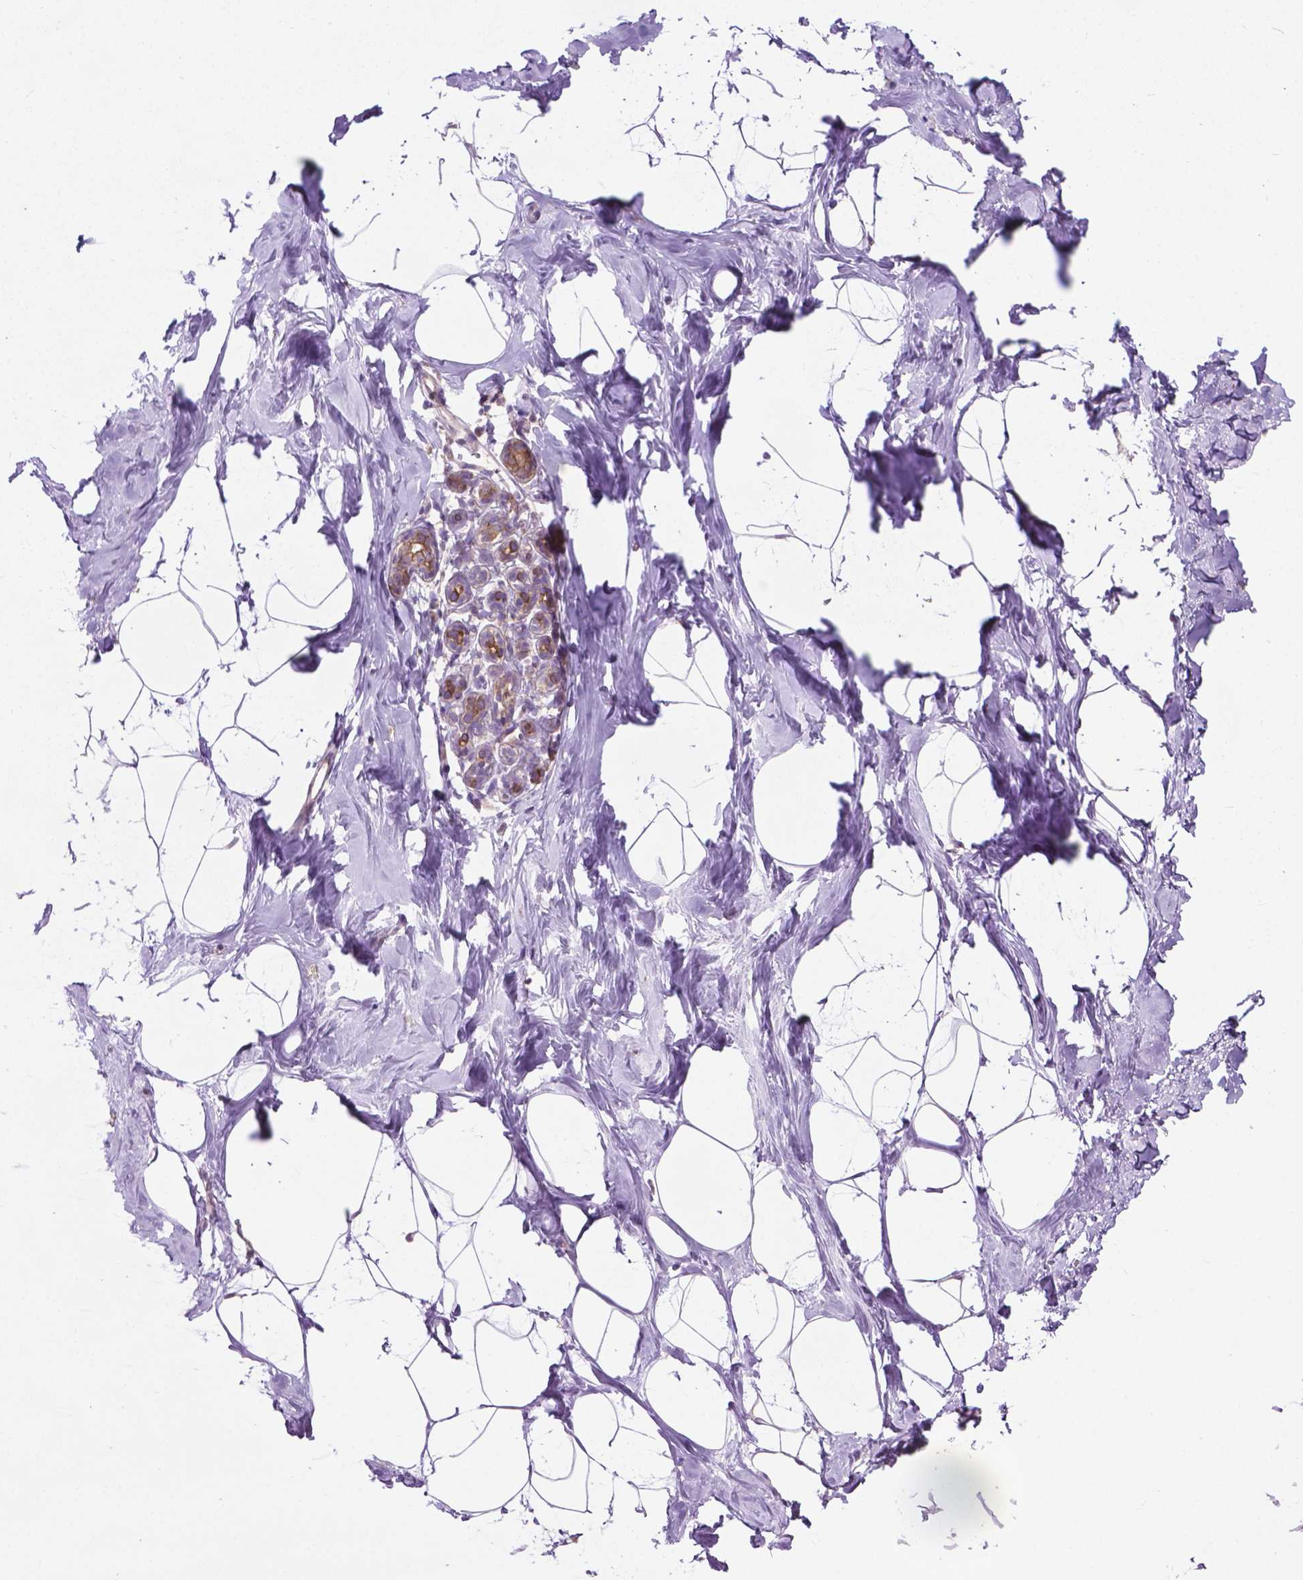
{"staining": {"intensity": "weak", "quantity": "<25%", "location": "cytoplasmic/membranous"}, "tissue": "breast", "cell_type": "Adipocytes", "image_type": "normal", "snomed": [{"axis": "morphology", "description": "Normal tissue, NOS"}, {"axis": "topography", "description": "Breast"}], "caption": "The image exhibits no staining of adipocytes in unremarkable breast.", "gene": "MZT1", "patient": {"sex": "female", "age": 32}}